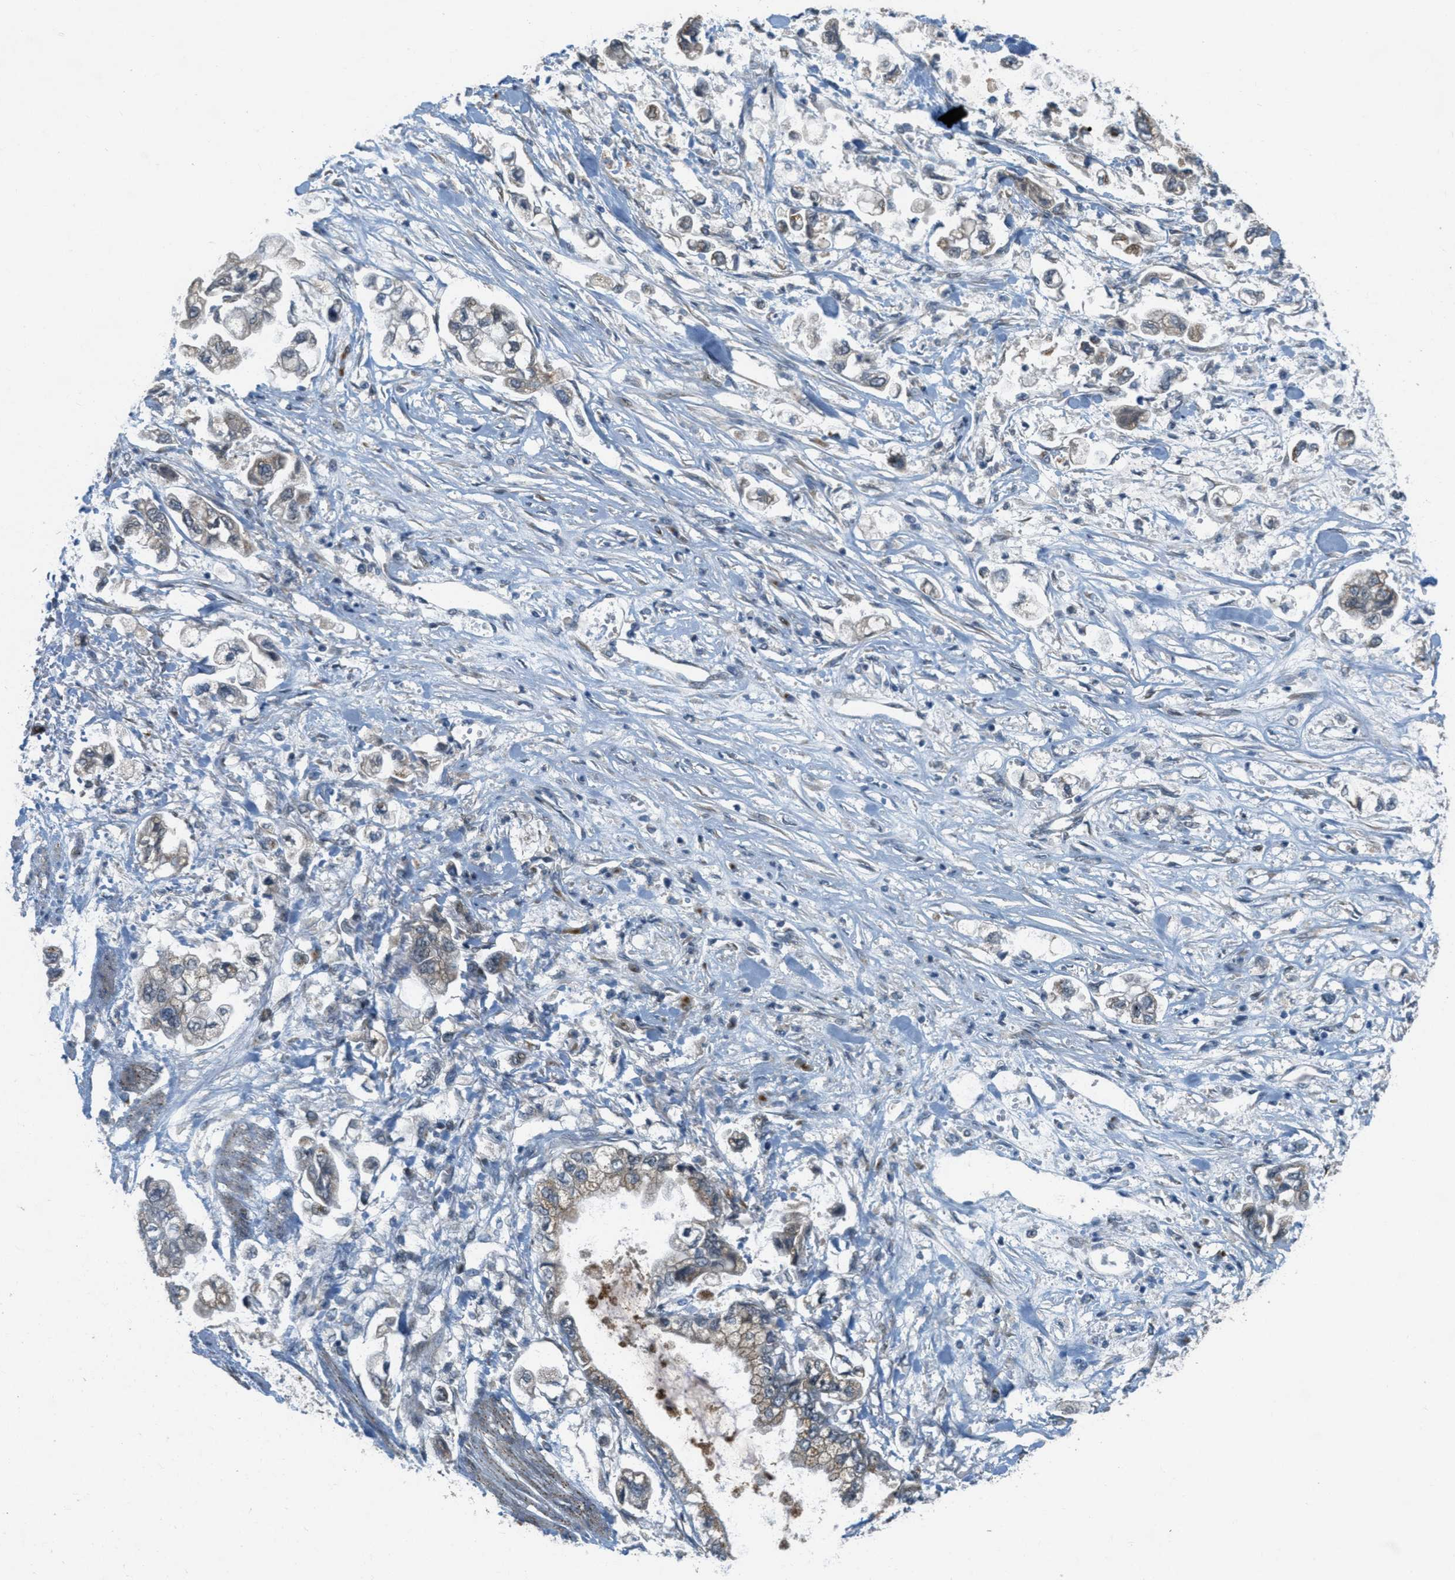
{"staining": {"intensity": "moderate", "quantity": "<25%", "location": "cytoplasmic/membranous"}, "tissue": "stomach cancer", "cell_type": "Tumor cells", "image_type": "cancer", "snomed": [{"axis": "morphology", "description": "Normal tissue, NOS"}, {"axis": "morphology", "description": "Adenocarcinoma, NOS"}, {"axis": "topography", "description": "Stomach"}], "caption": "Protein expression analysis of stomach cancer exhibits moderate cytoplasmic/membranous positivity in about <25% of tumor cells. (Stains: DAB in brown, nuclei in blue, Microscopy: brightfield microscopy at high magnification).", "gene": "ZFPL1", "patient": {"sex": "male", "age": 62}}